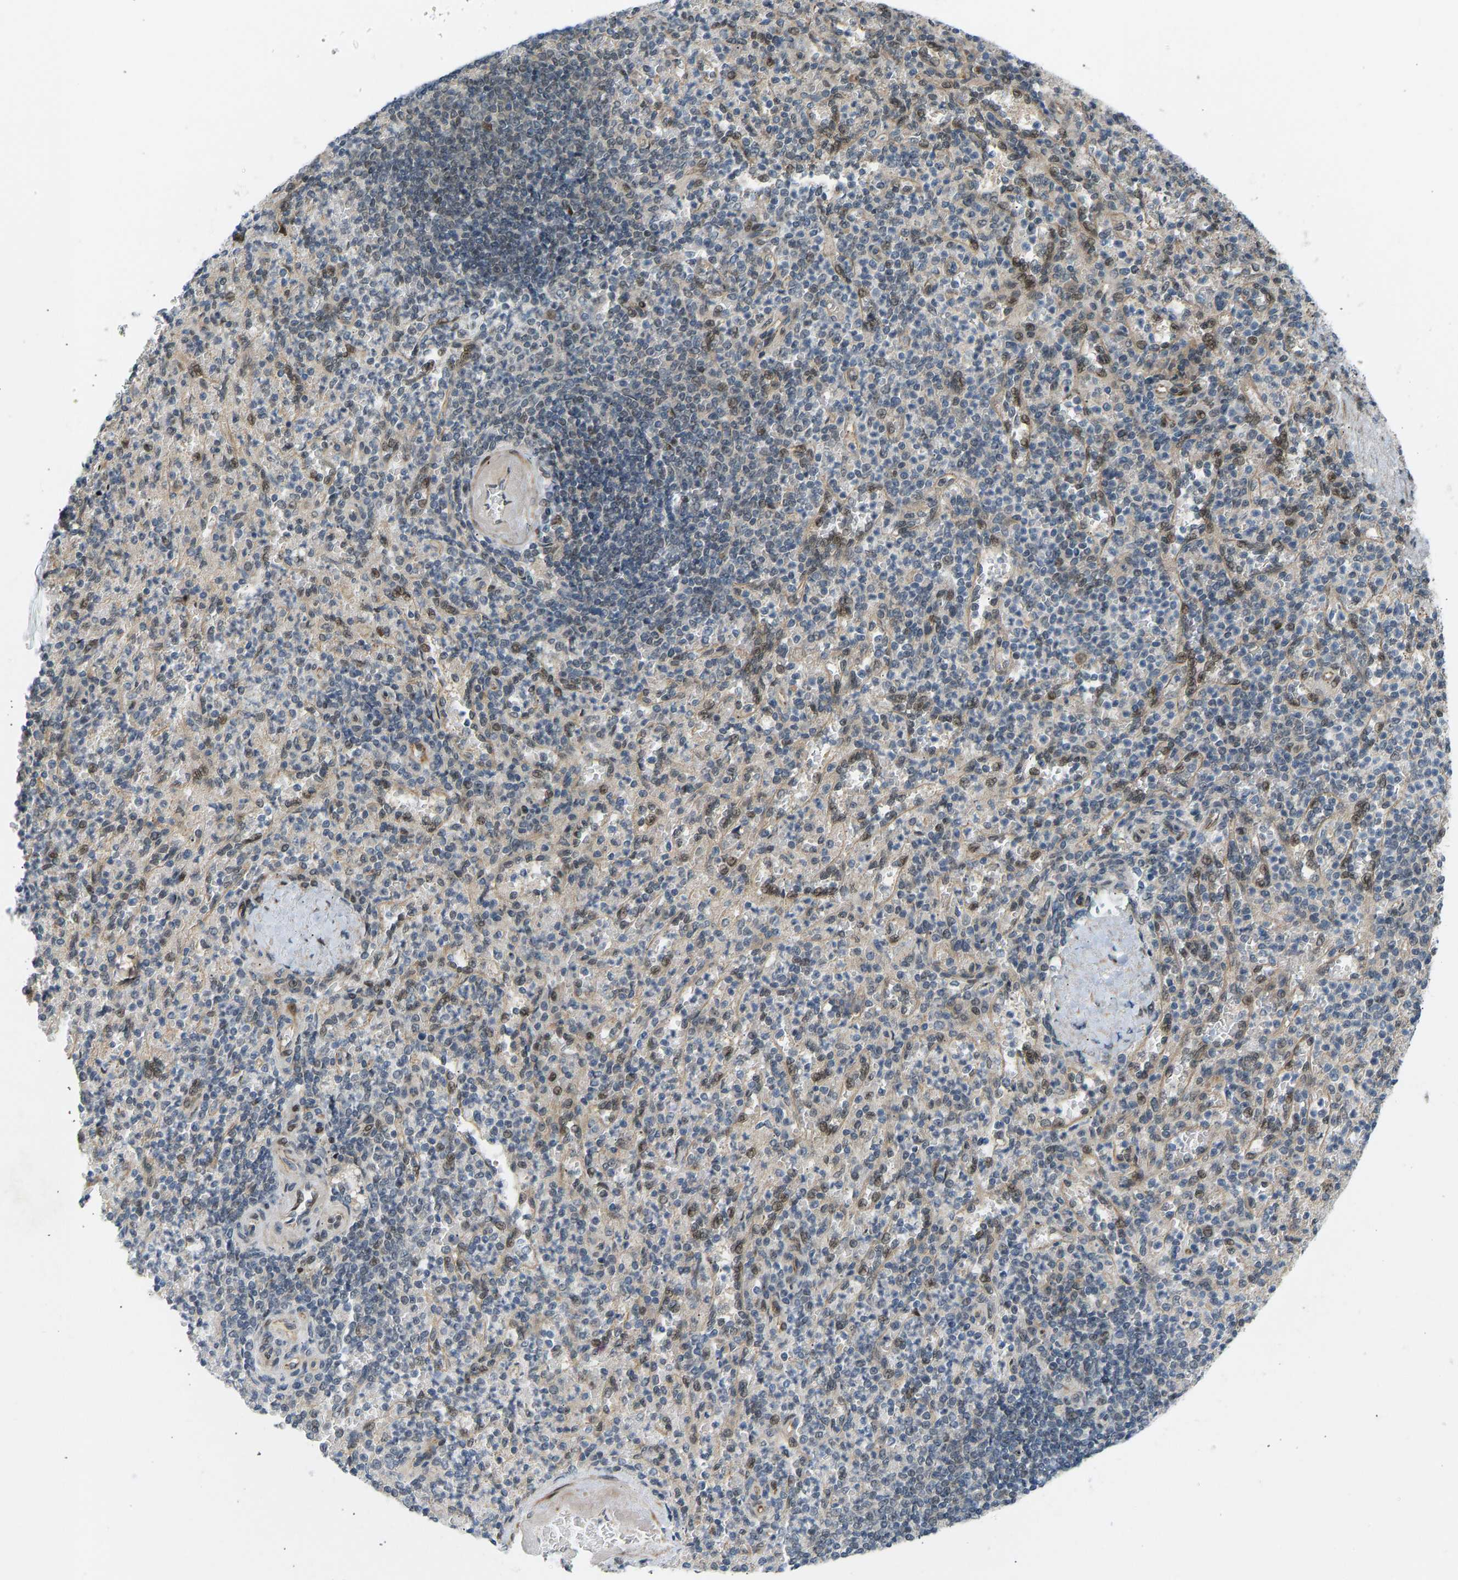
{"staining": {"intensity": "weak", "quantity": "25%-75%", "location": "cytoplasmic/membranous,nuclear"}, "tissue": "spleen", "cell_type": "Cells in red pulp", "image_type": "normal", "snomed": [{"axis": "morphology", "description": "Normal tissue, NOS"}, {"axis": "topography", "description": "Spleen"}], "caption": "Protein staining reveals weak cytoplasmic/membranous,nuclear expression in about 25%-75% of cells in red pulp in unremarkable spleen.", "gene": "BAG1", "patient": {"sex": "female", "age": 74}}